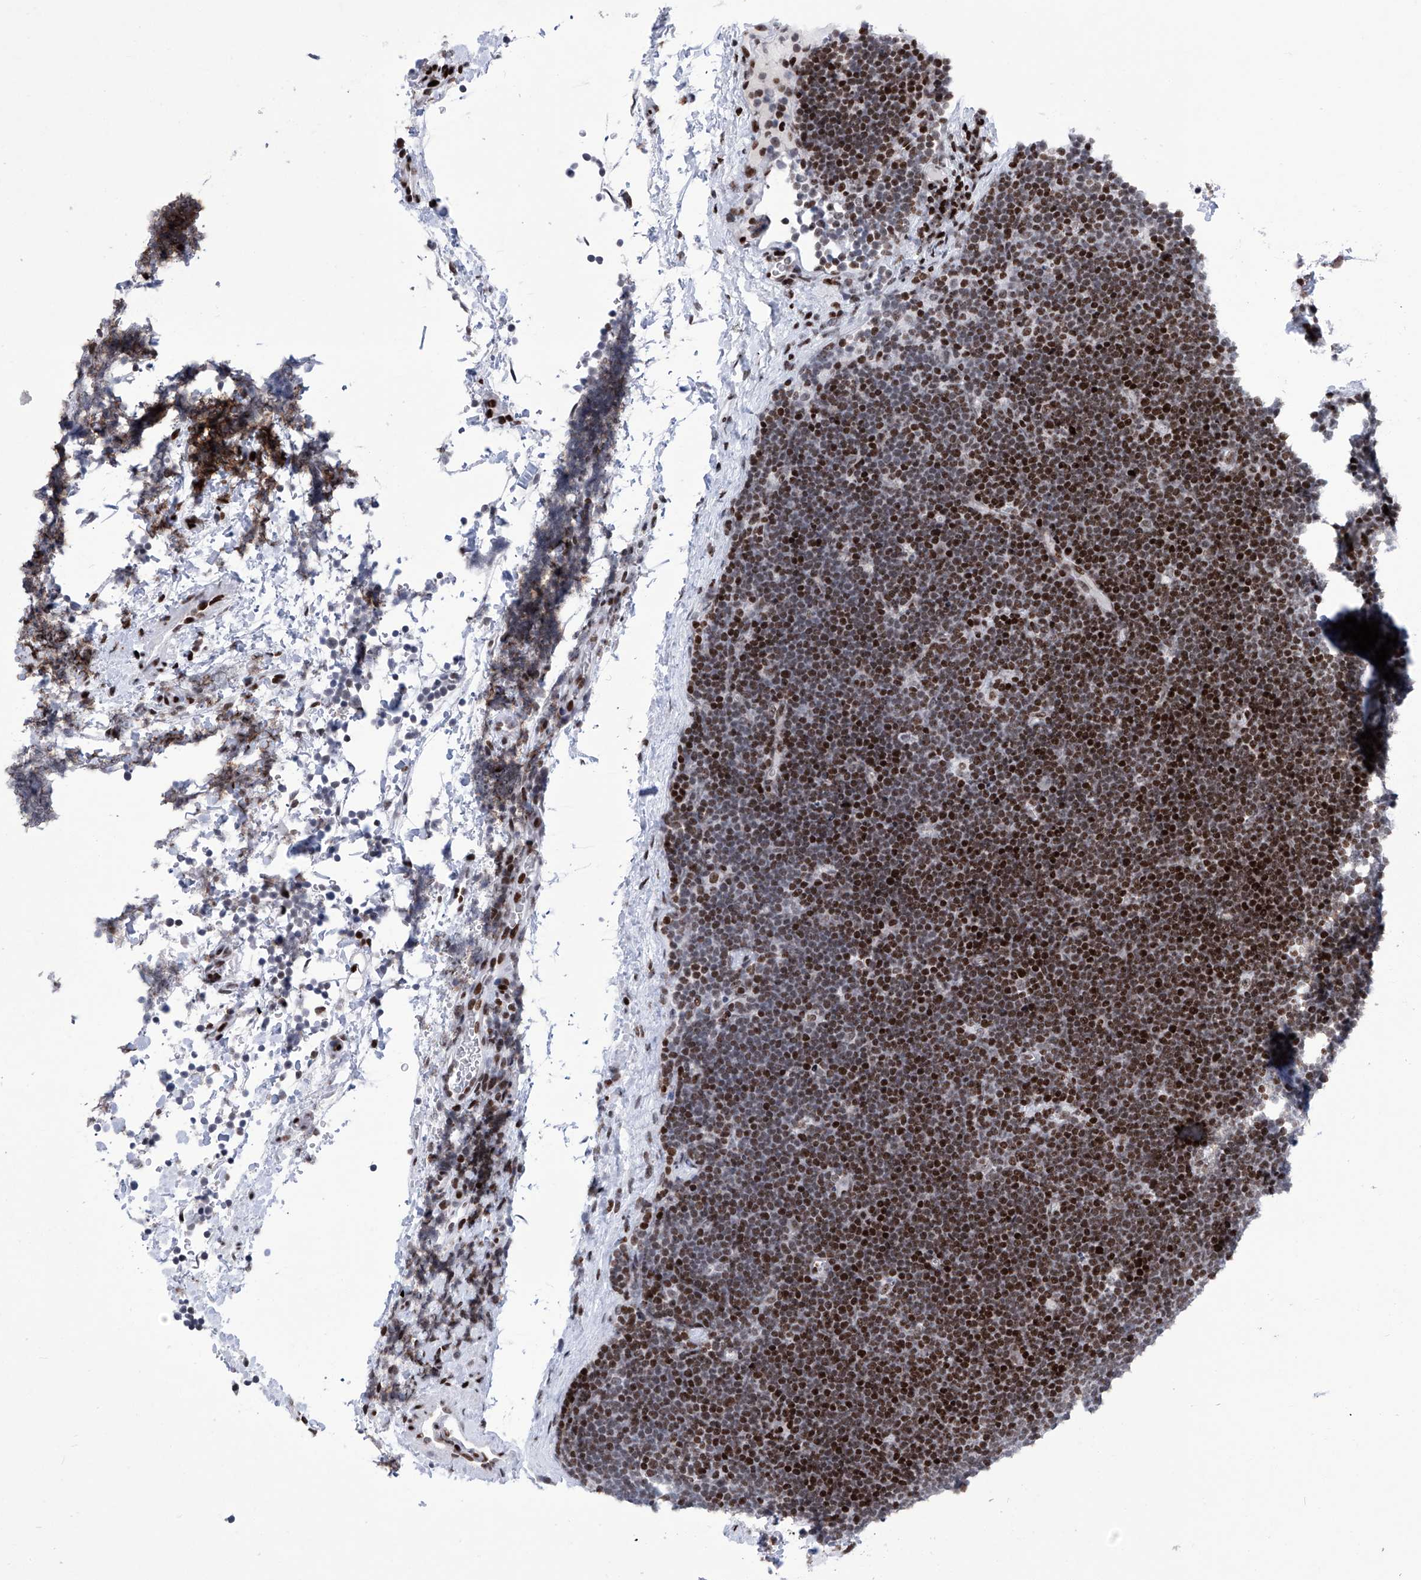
{"staining": {"intensity": "strong", "quantity": ">75%", "location": "nuclear"}, "tissue": "lymphoma", "cell_type": "Tumor cells", "image_type": "cancer", "snomed": [{"axis": "morphology", "description": "Malignant lymphoma, non-Hodgkin's type, High grade"}, {"axis": "topography", "description": "Lymph node"}], "caption": "Immunohistochemistry (IHC) histopathology image of high-grade malignant lymphoma, non-Hodgkin's type stained for a protein (brown), which exhibits high levels of strong nuclear positivity in about >75% of tumor cells.", "gene": "HEY2", "patient": {"sex": "male", "age": 13}}